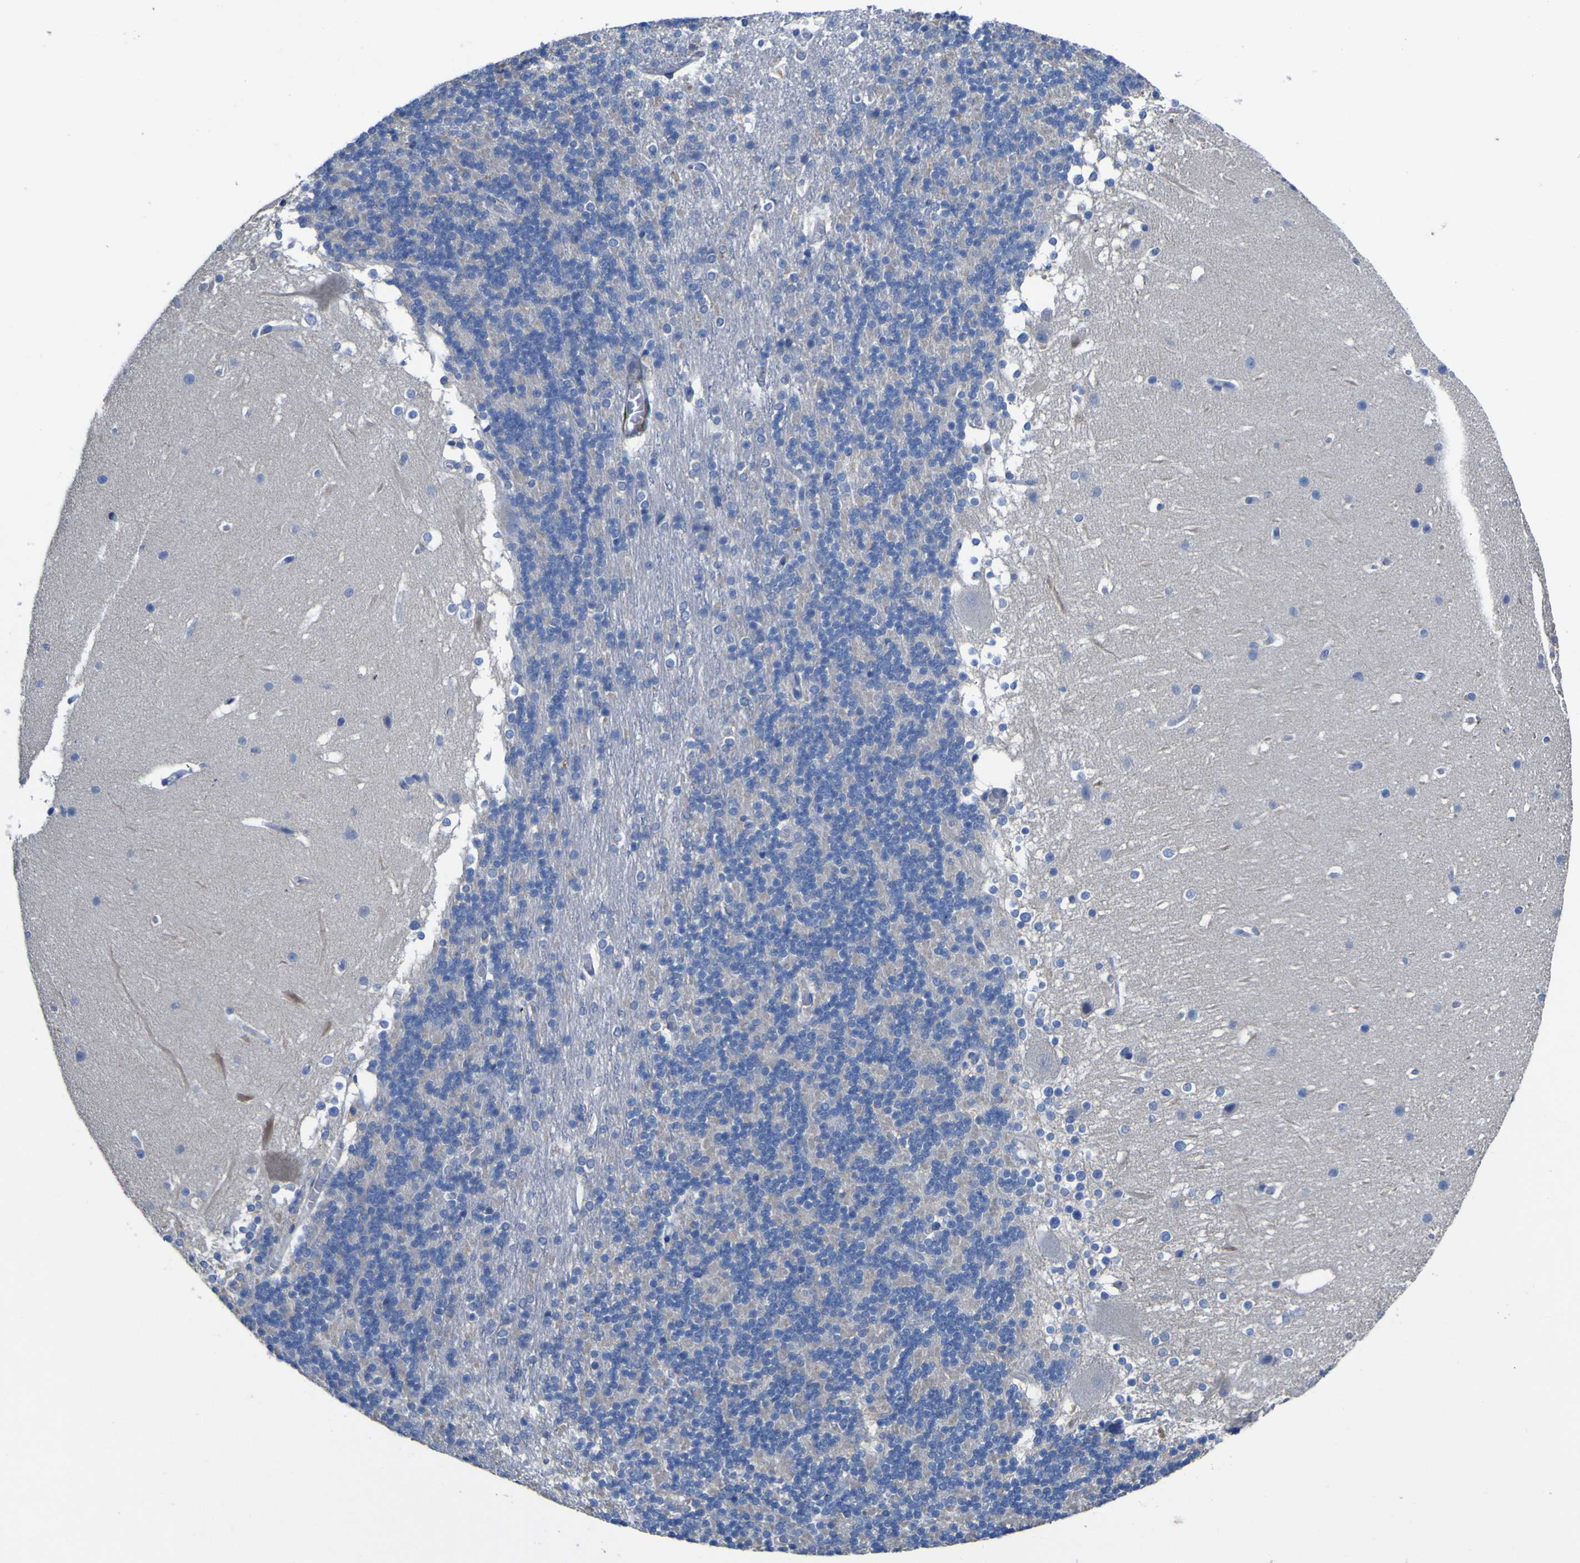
{"staining": {"intensity": "negative", "quantity": "none", "location": "none"}, "tissue": "cerebellum", "cell_type": "Cells in granular layer", "image_type": "normal", "snomed": [{"axis": "morphology", "description": "Normal tissue, NOS"}, {"axis": "topography", "description": "Cerebellum"}], "caption": "A micrograph of human cerebellum is negative for staining in cells in granular layer. (DAB immunohistochemistry with hematoxylin counter stain).", "gene": "AGO4", "patient": {"sex": "female", "age": 19}}